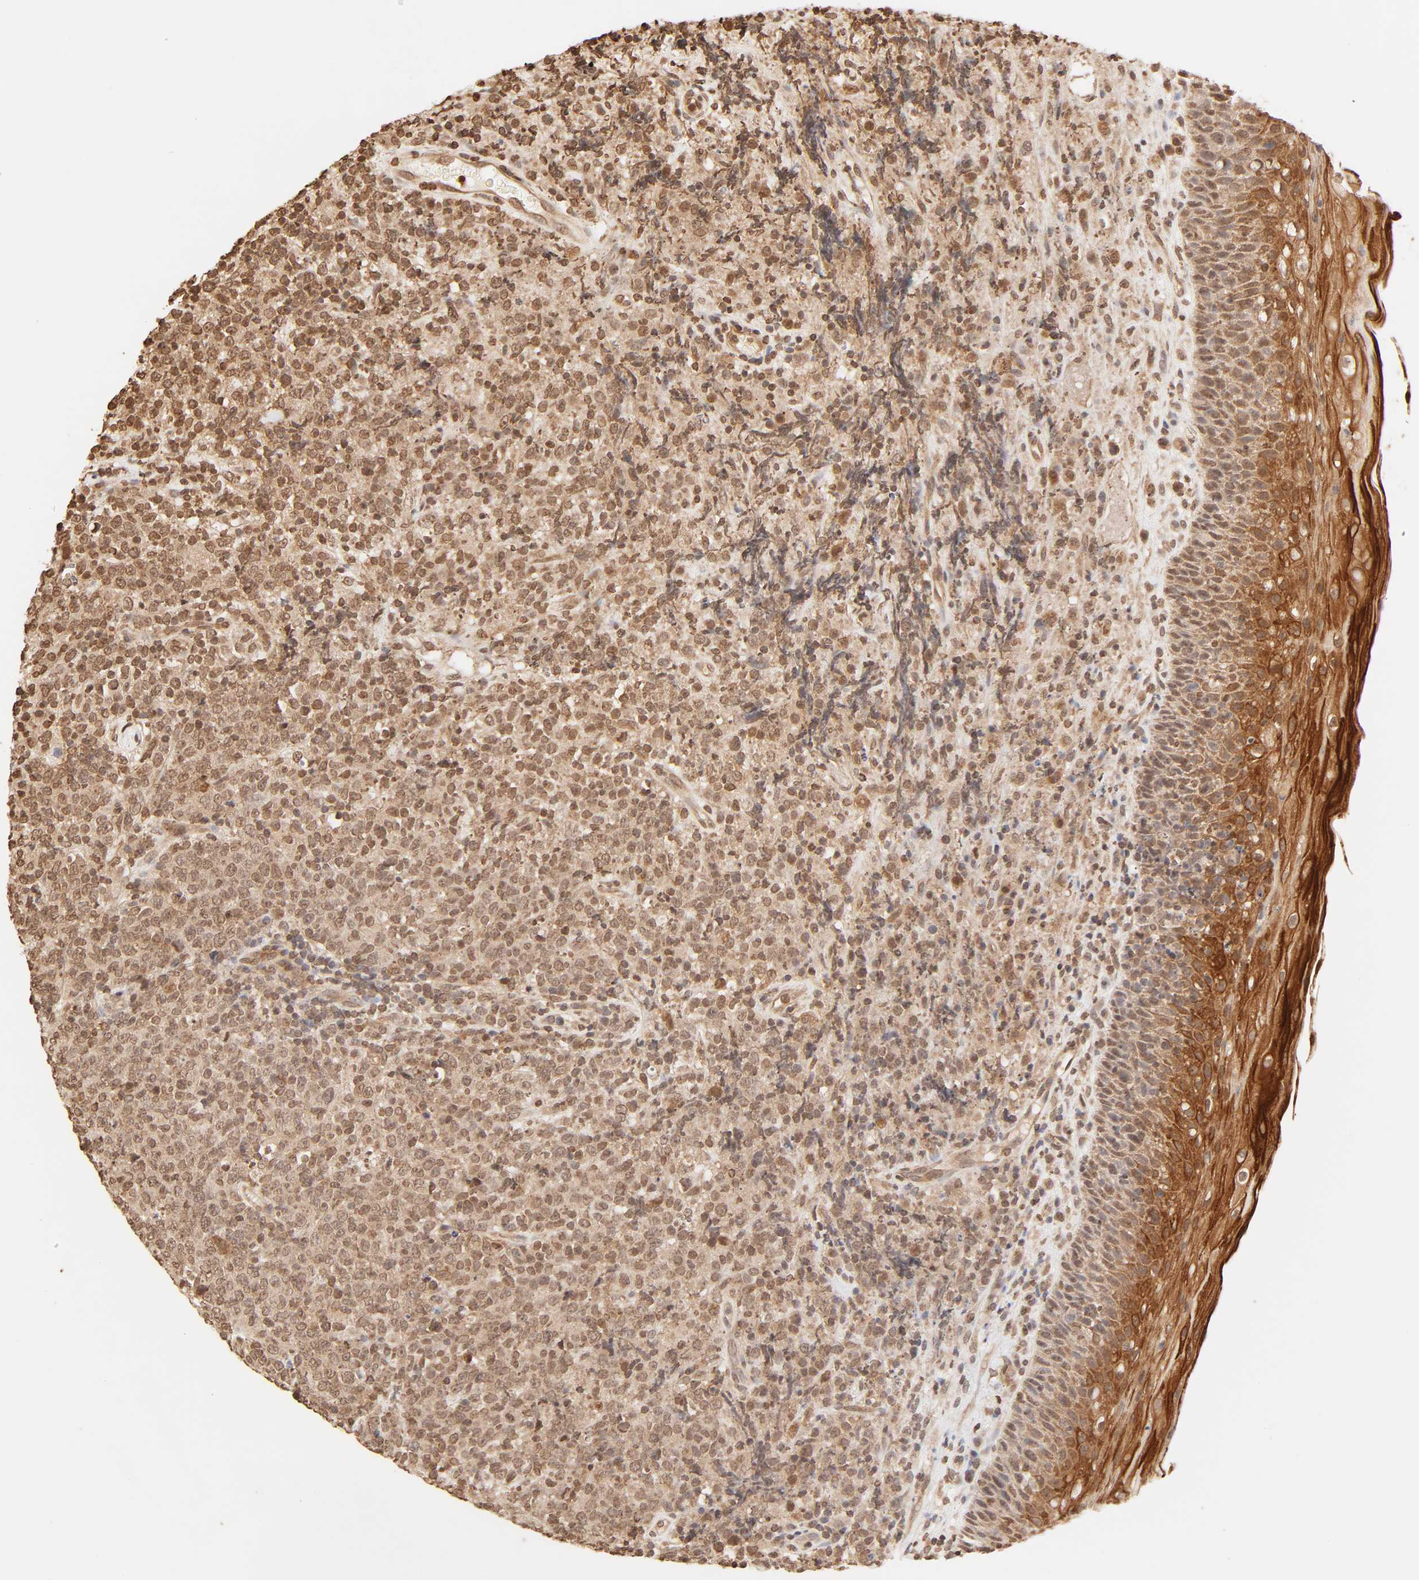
{"staining": {"intensity": "strong", "quantity": ">75%", "location": "cytoplasmic/membranous,nuclear"}, "tissue": "lymphoma", "cell_type": "Tumor cells", "image_type": "cancer", "snomed": [{"axis": "morphology", "description": "Malignant lymphoma, non-Hodgkin's type, High grade"}, {"axis": "topography", "description": "Tonsil"}], "caption": "Tumor cells show high levels of strong cytoplasmic/membranous and nuclear positivity in about >75% of cells in human high-grade malignant lymphoma, non-Hodgkin's type.", "gene": "TBL1X", "patient": {"sex": "female", "age": 36}}